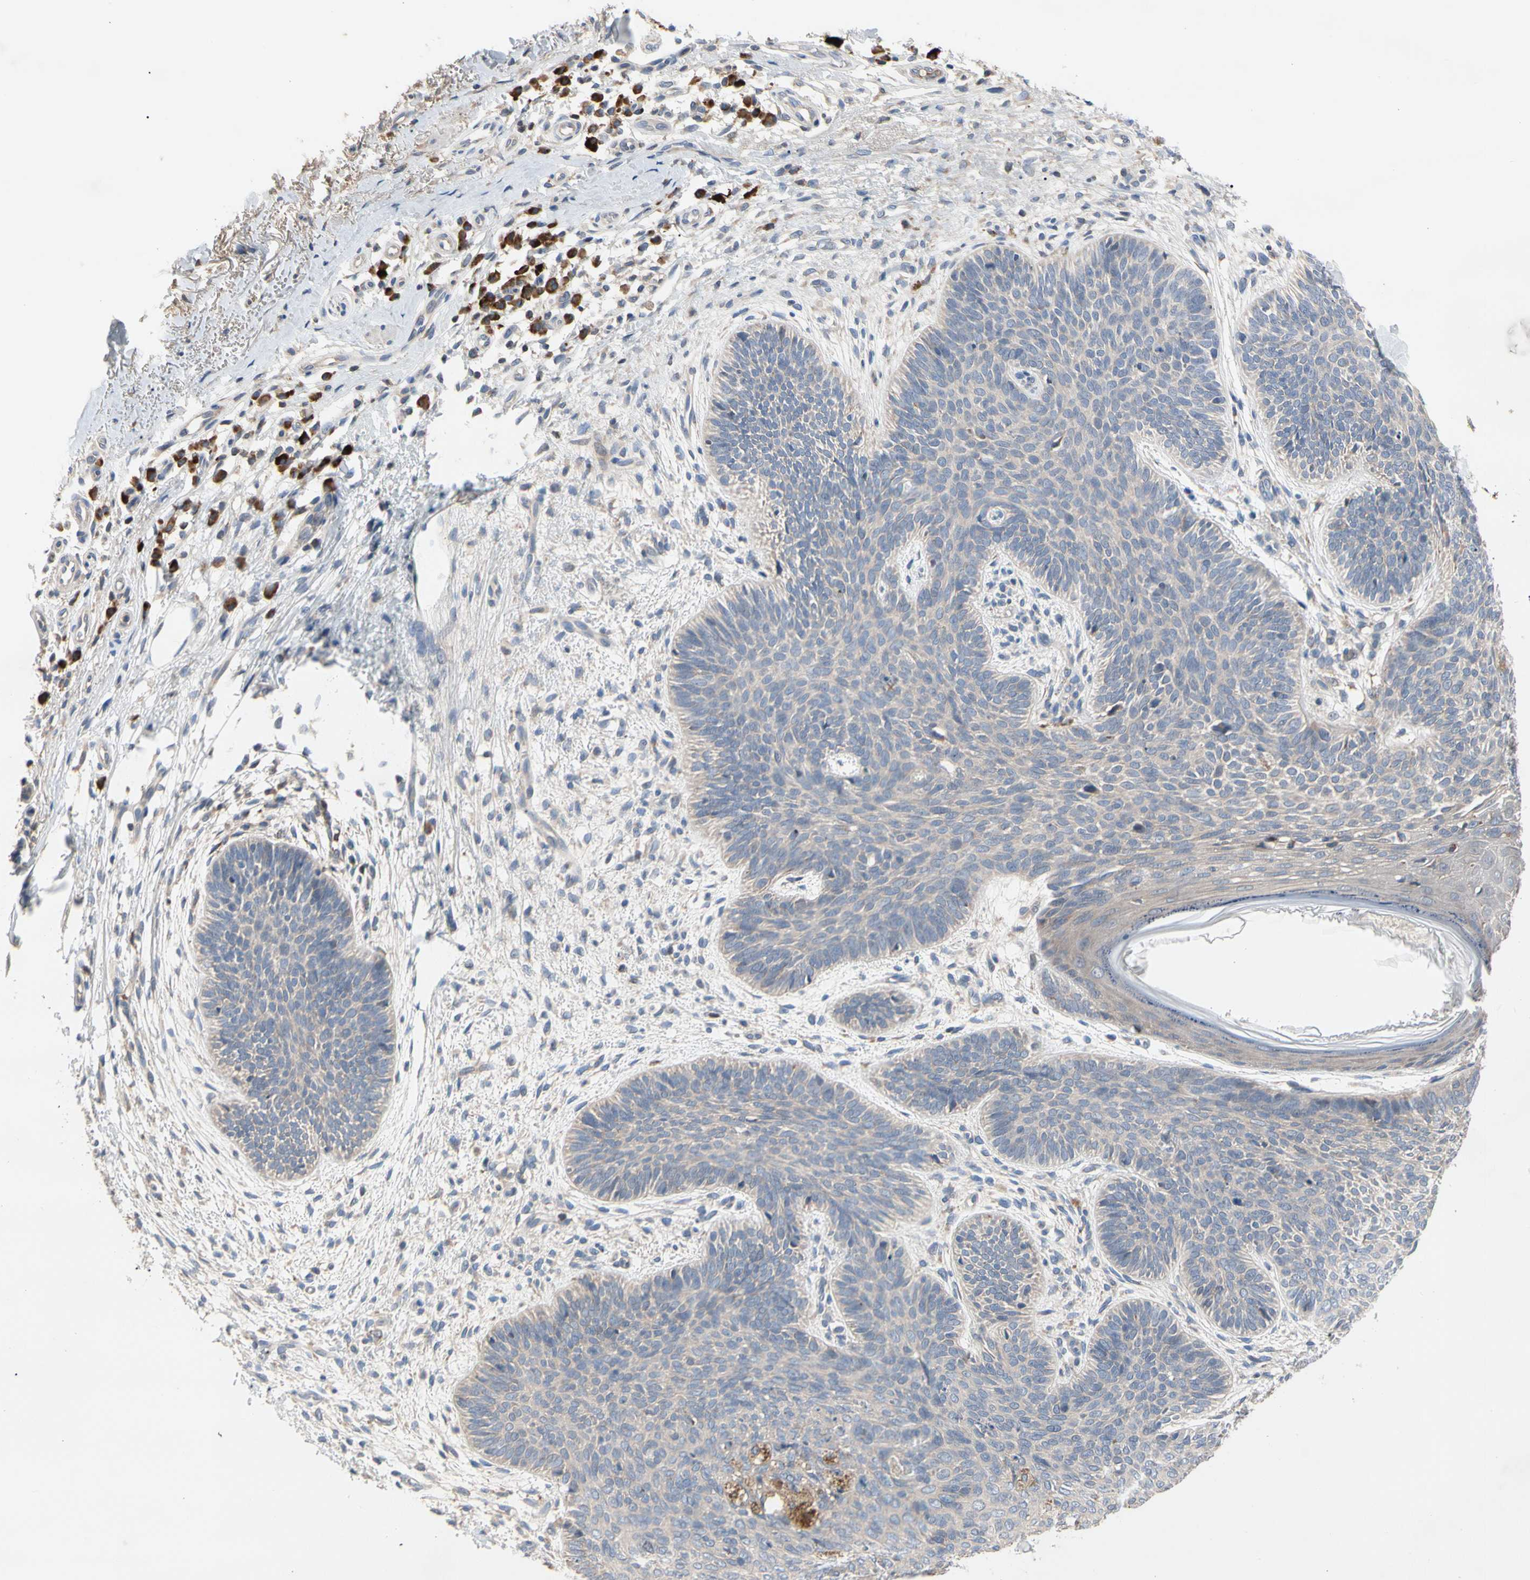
{"staining": {"intensity": "weak", "quantity": "25%-75%", "location": "cytoplasmic/membranous"}, "tissue": "skin cancer", "cell_type": "Tumor cells", "image_type": "cancer", "snomed": [{"axis": "morphology", "description": "Normal tissue, NOS"}, {"axis": "morphology", "description": "Basal cell carcinoma"}, {"axis": "topography", "description": "Skin"}], "caption": "Tumor cells reveal weak cytoplasmic/membranous positivity in about 25%-75% of cells in basal cell carcinoma (skin).", "gene": "MMEL1", "patient": {"sex": "male", "age": 52}}